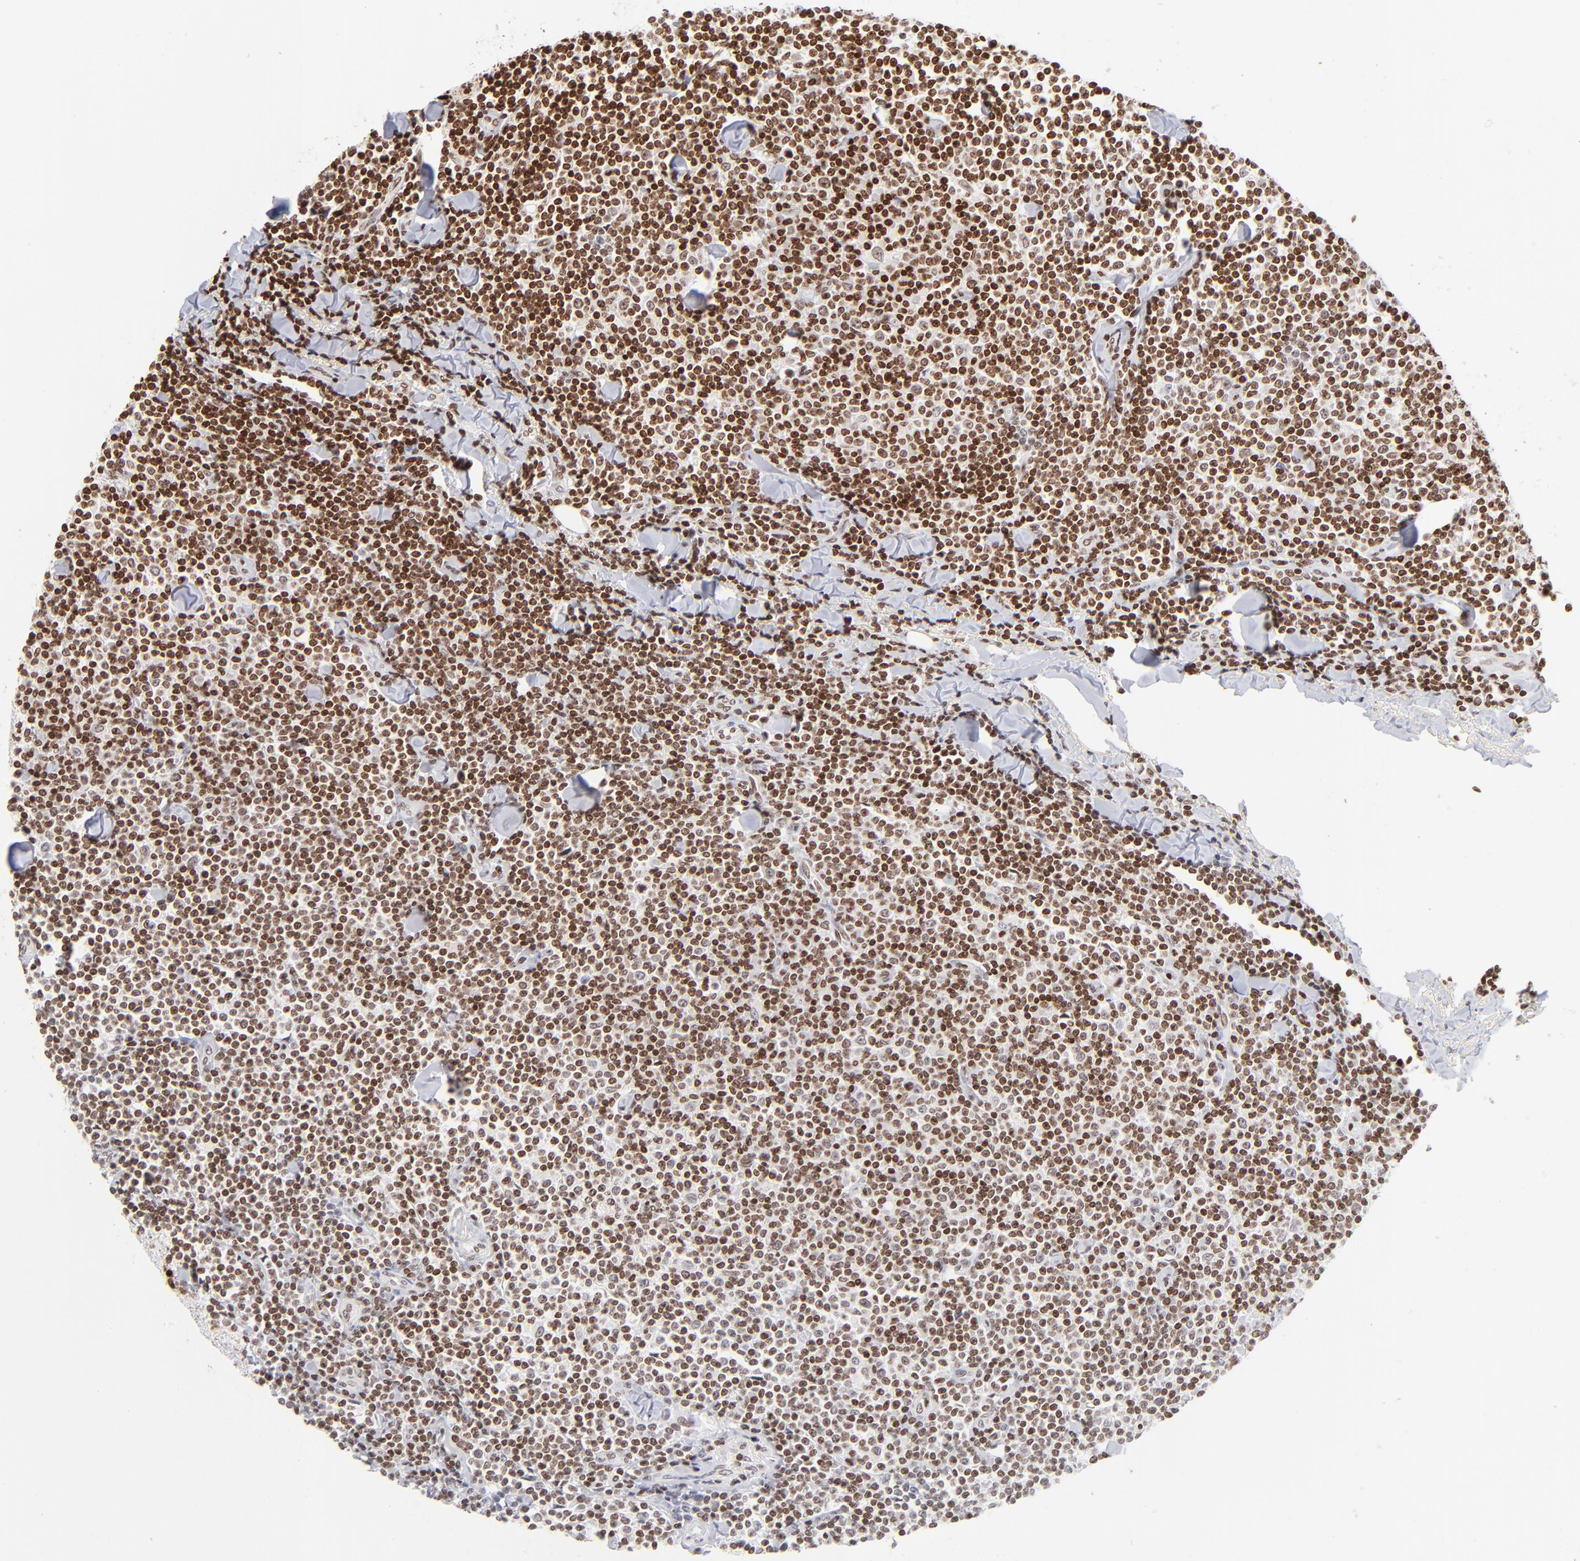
{"staining": {"intensity": "strong", "quantity": ">75%", "location": "nuclear"}, "tissue": "lymphoma", "cell_type": "Tumor cells", "image_type": "cancer", "snomed": [{"axis": "morphology", "description": "Malignant lymphoma, non-Hodgkin's type, Low grade"}, {"axis": "topography", "description": "Soft tissue"}], "caption": "This histopathology image exhibits immunohistochemistry (IHC) staining of lymphoma, with high strong nuclear expression in about >75% of tumor cells.", "gene": "RTL4", "patient": {"sex": "male", "age": 92}}